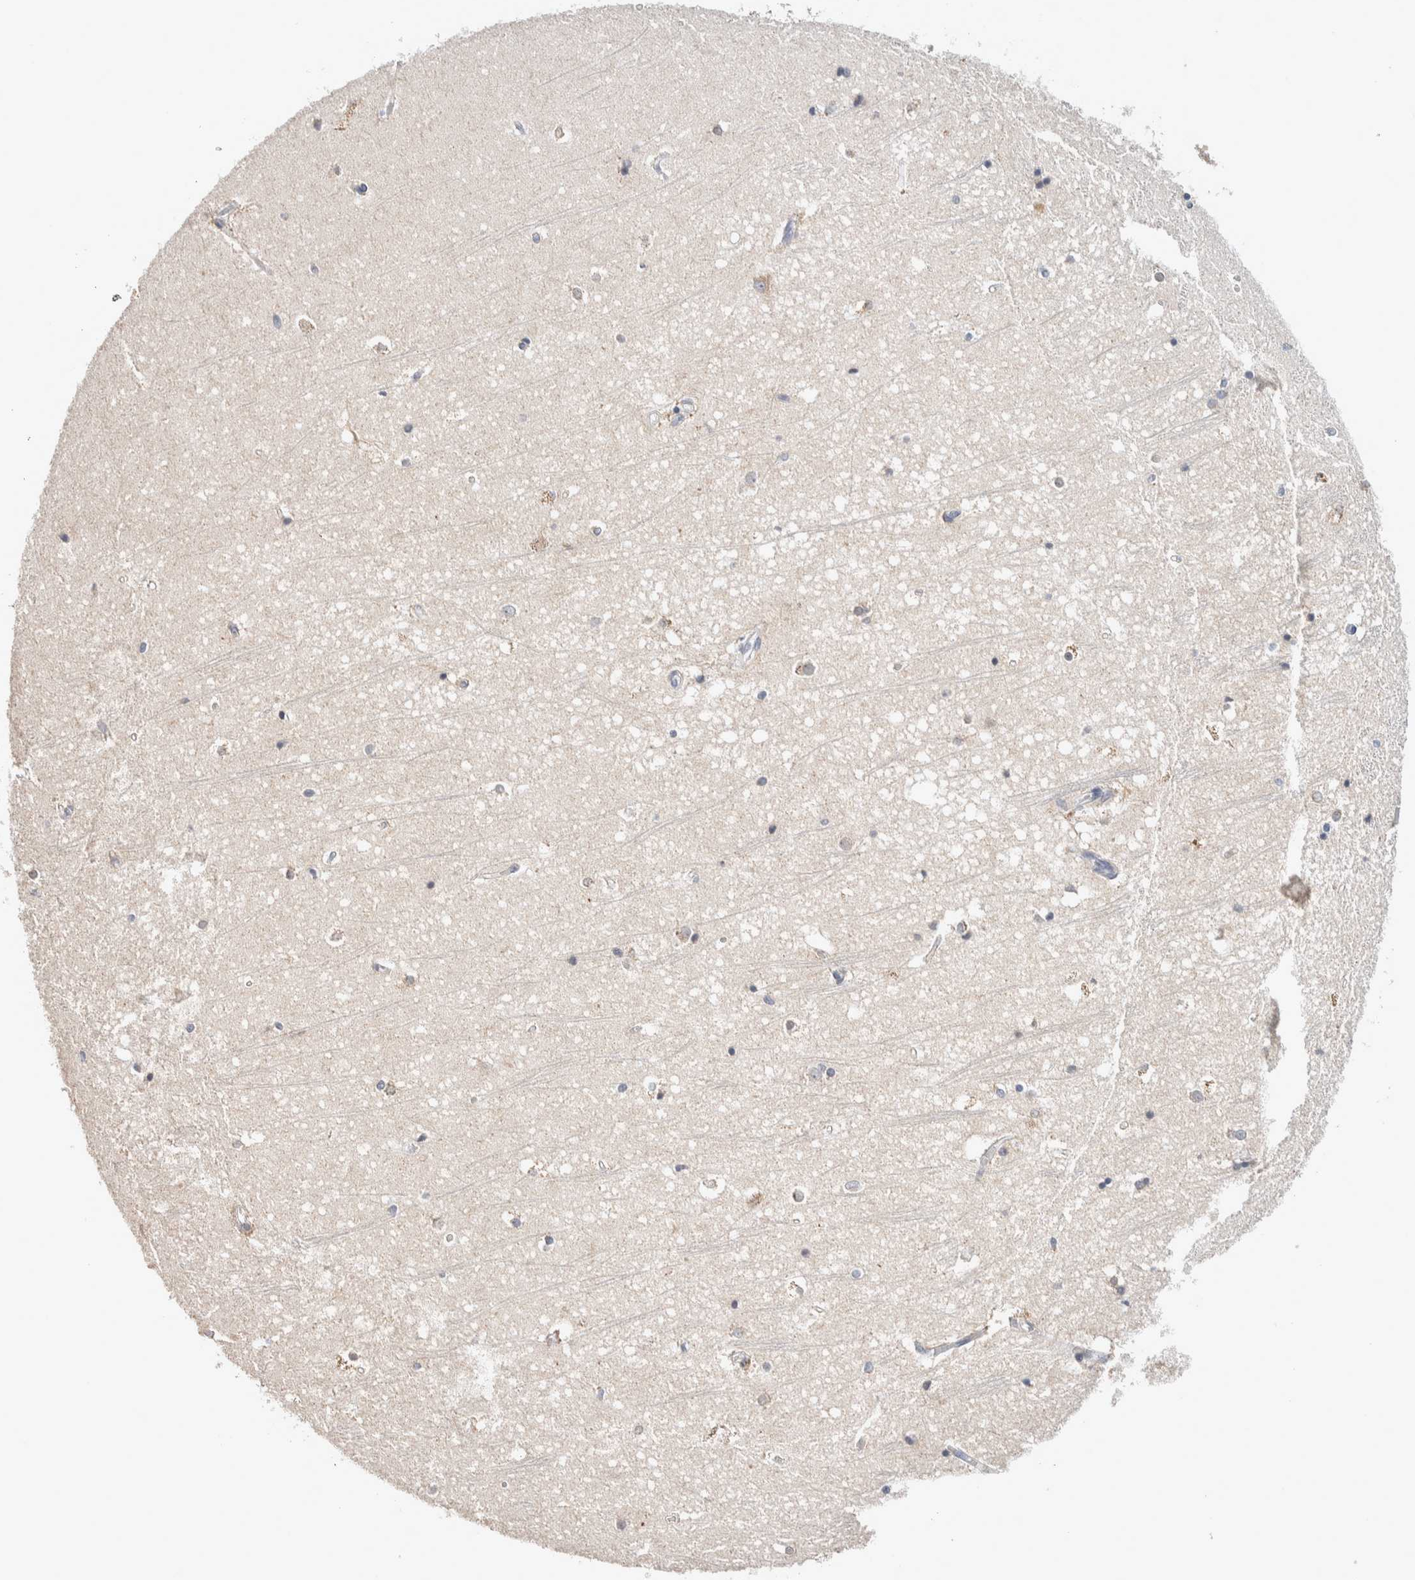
{"staining": {"intensity": "weak", "quantity": "<25%", "location": "cytoplasmic/membranous"}, "tissue": "hippocampus", "cell_type": "Glial cells", "image_type": "normal", "snomed": [{"axis": "morphology", "description": "Normal tissue, NOS"}, {"axis": "topography", "description": "Hippocampus"}], "caption": "Immunohistochemistry image of unremarkable hippocampus: human hippocampus stained with DAB reveals no significant protein positivity in glial cells.", "gene": "CRAT", "patient": {"sex": "male", "age": 45}}